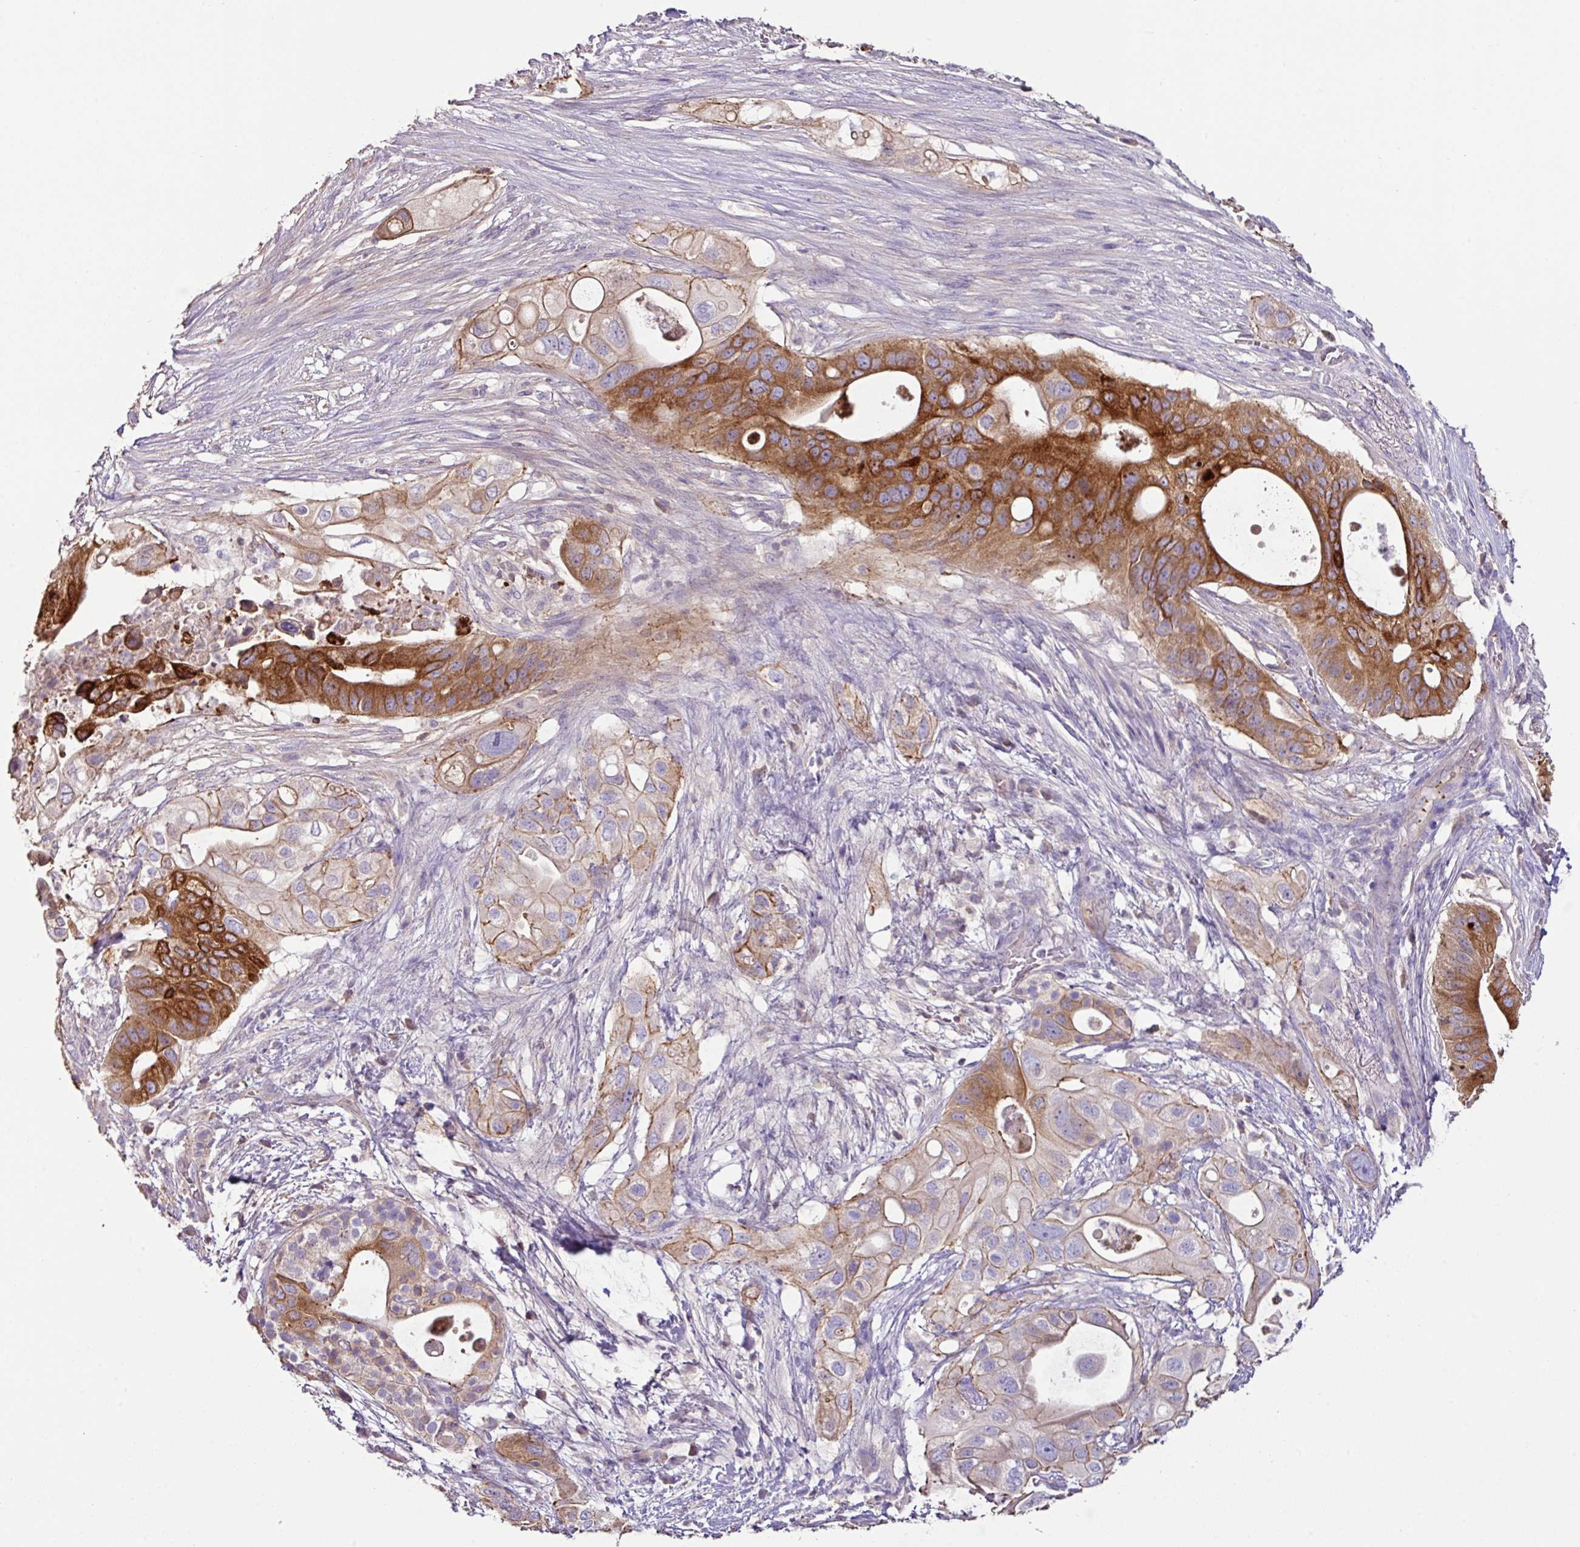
{"staining": {"intensity": "strong", "quantity": "25%-75%", "location": "cytoplasmic/membranous"}, "tissue": "pancreatic cancer", "cell_type": "Tumor cells", "image_type": "cancer", "snomed": [{"axis": "morphology", "description": "Adenocarcinoma, NOS"}, {"axis": "topography", "description": "Pancreas"}], "caption": "Protein staining of pancreatic adenocarcinoma tissue shows strong cytoplasmic/membranous expression in approximately 25%-75% of tumor cells.", "gene": "AGR3", "patient": {"sex": "female", "age": 72}}